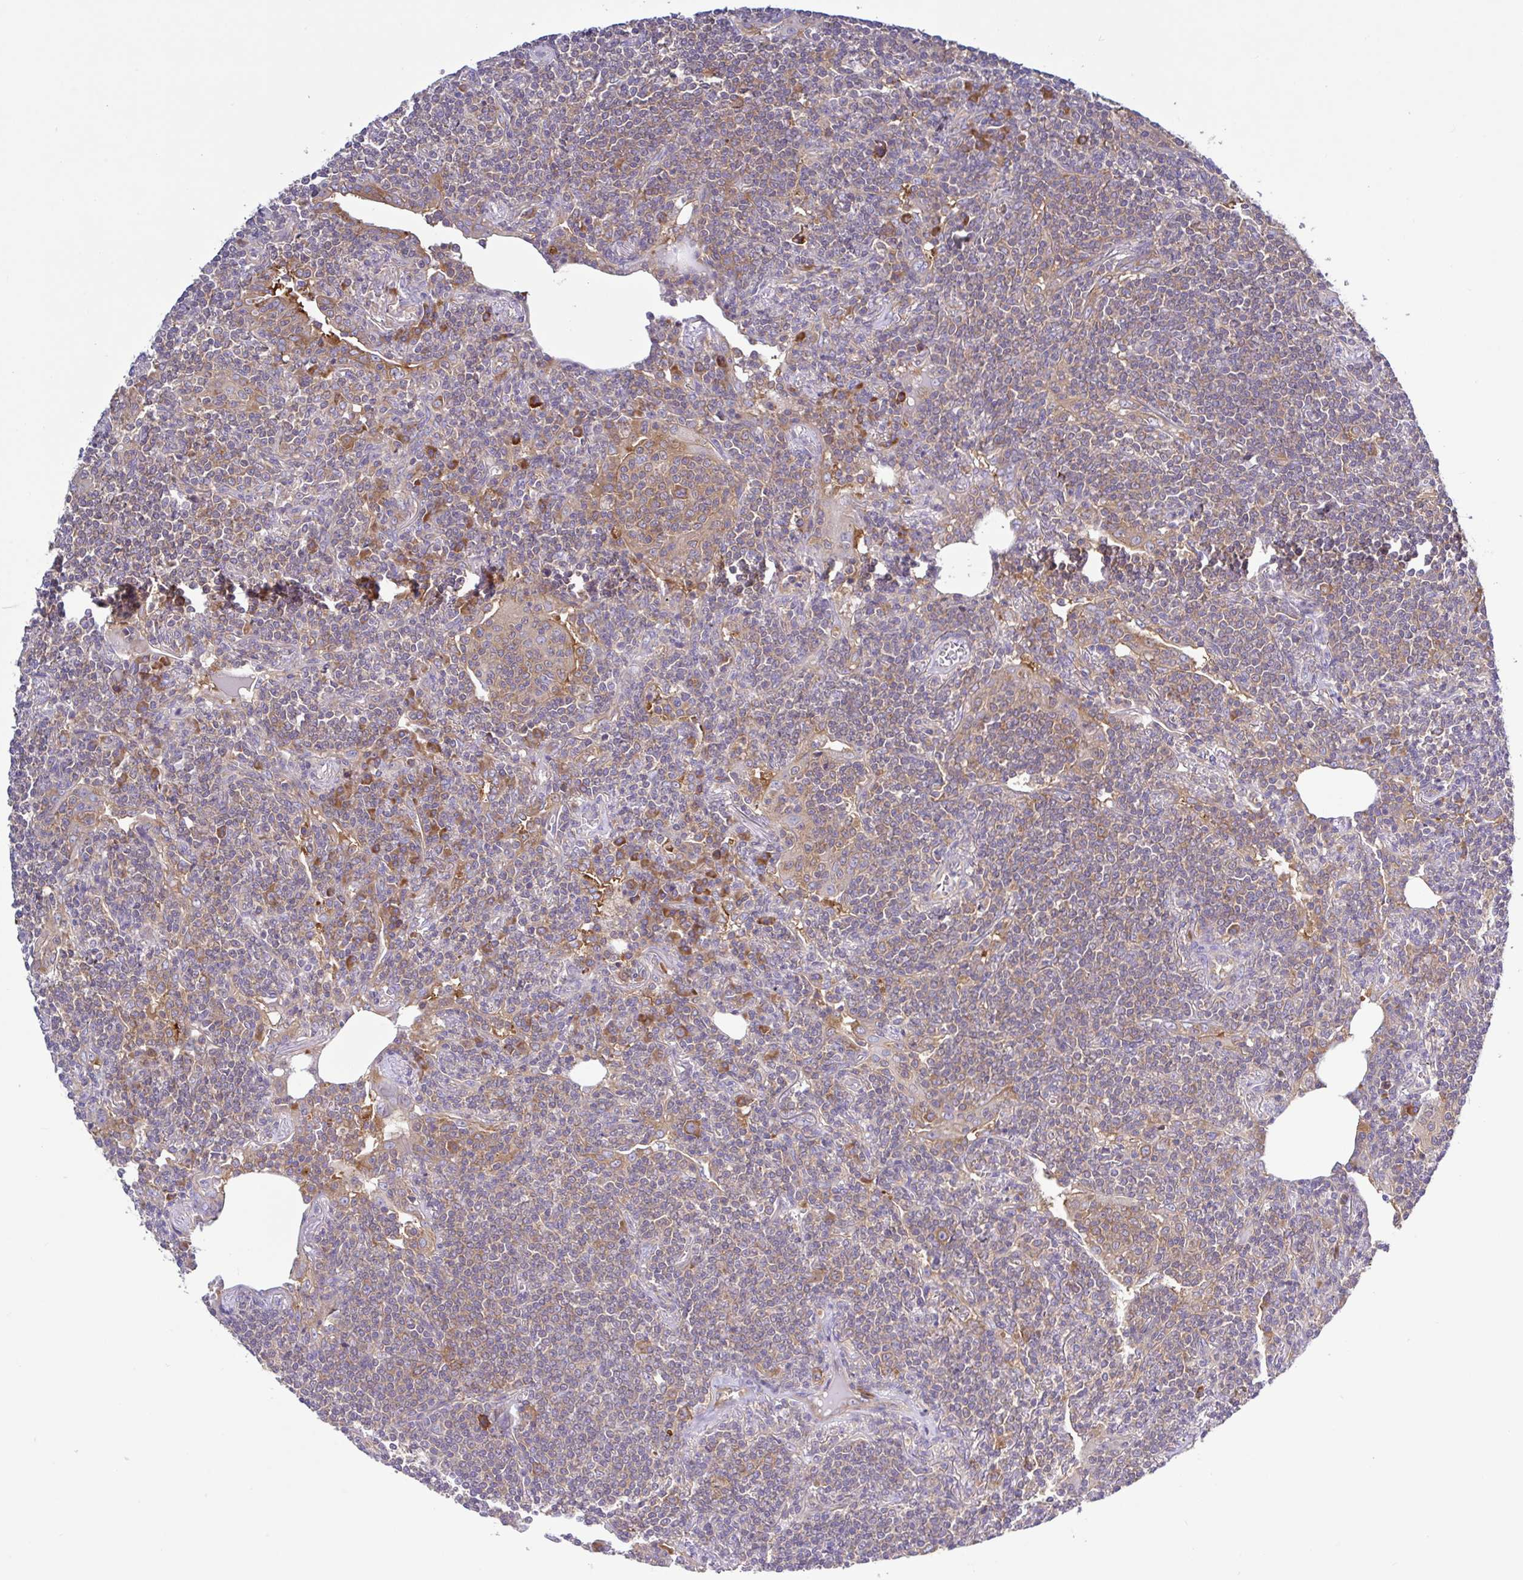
{"staining": {"intensity": "moderate", "quantity": "<25%", "location": "cytoplasmic/membranous"}, "tissue": "lymphoma", "cell_type": "Tumor cells", "image_type": "cancer", "snomed": [{"axis": "morphology", "description": "Malignant lymphoma, non-Hodgkin's type, Low grade"}, {"axis": "topography", "description": "Lung"}], "caption": "A high-resolution image shows immunohistochemistry staining of malignant lymphoma, non-Hodgkin's type (low-grade), which exhibits moderate cytoplasmic/membranous expression in approximately <25% of tumor cells.", "gene": "LARS1", "patient": {"sex": "female", "age": 71}}